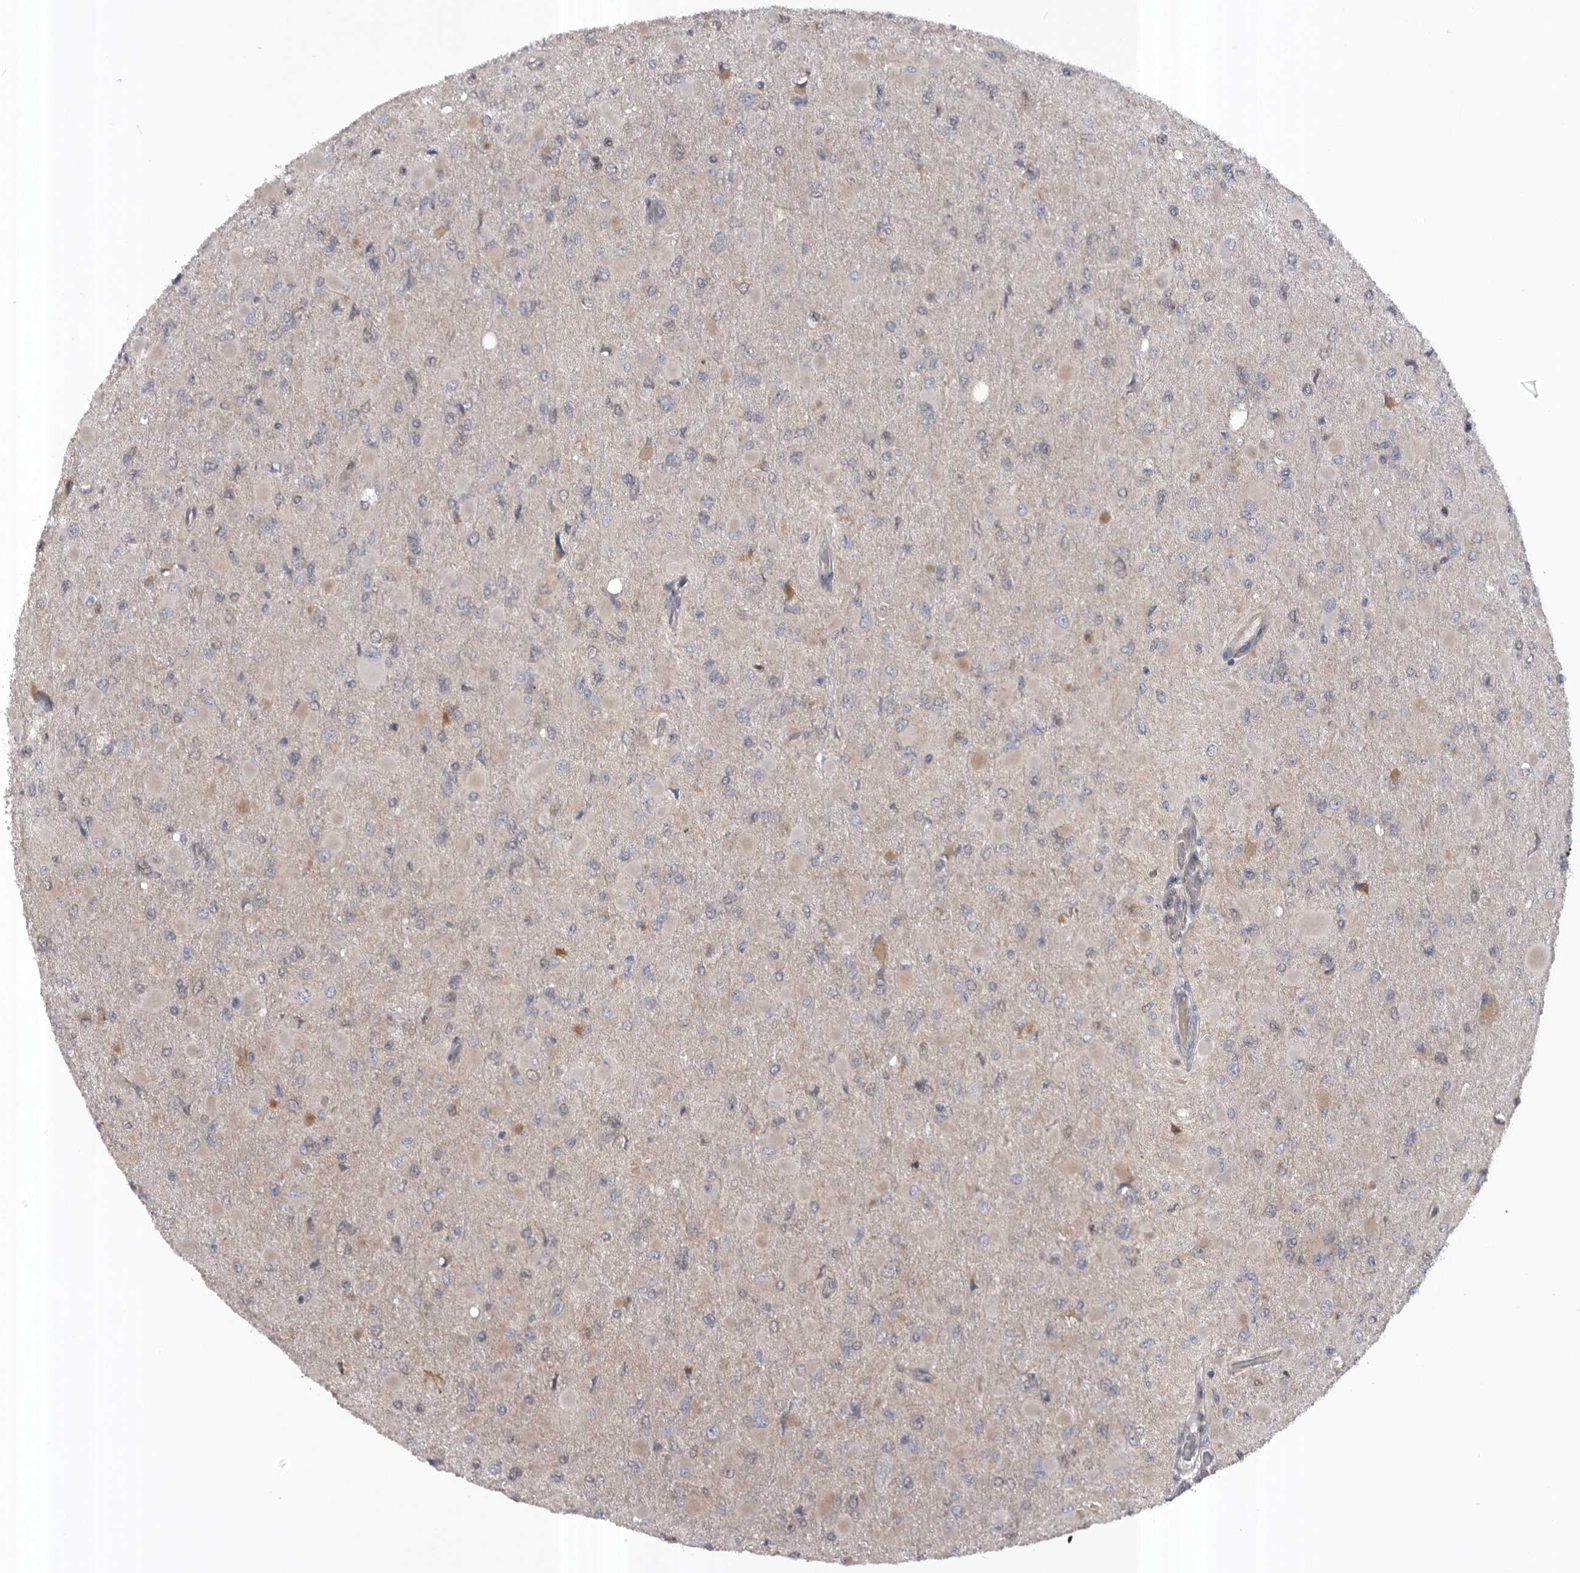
{"staining": {"intensity": "moderate", "quantity": "<25%", "location": "cytoplasmic/membranous"}, "tissue": "glioma", "cell_type": "Tumor cells", "image_type": "cancer", "snomed": [{"axis": "morphology", "description": "Glioma, malignant, High grade"}, {"axis": "topography", "description": "Cerebral cortex"}], "caption": "DAB (3,3'-diaminobenzidine) immunohistochemical staining of human glioma demonstrates moderate cytoplasmic/membranous protein positivity in about <25% of tumor cells. (DAB = brown stain, brightfield microscopy at high magnification).", "gene": "RAB3GAP2", "patient": {"sex": "female", "age": 36}}